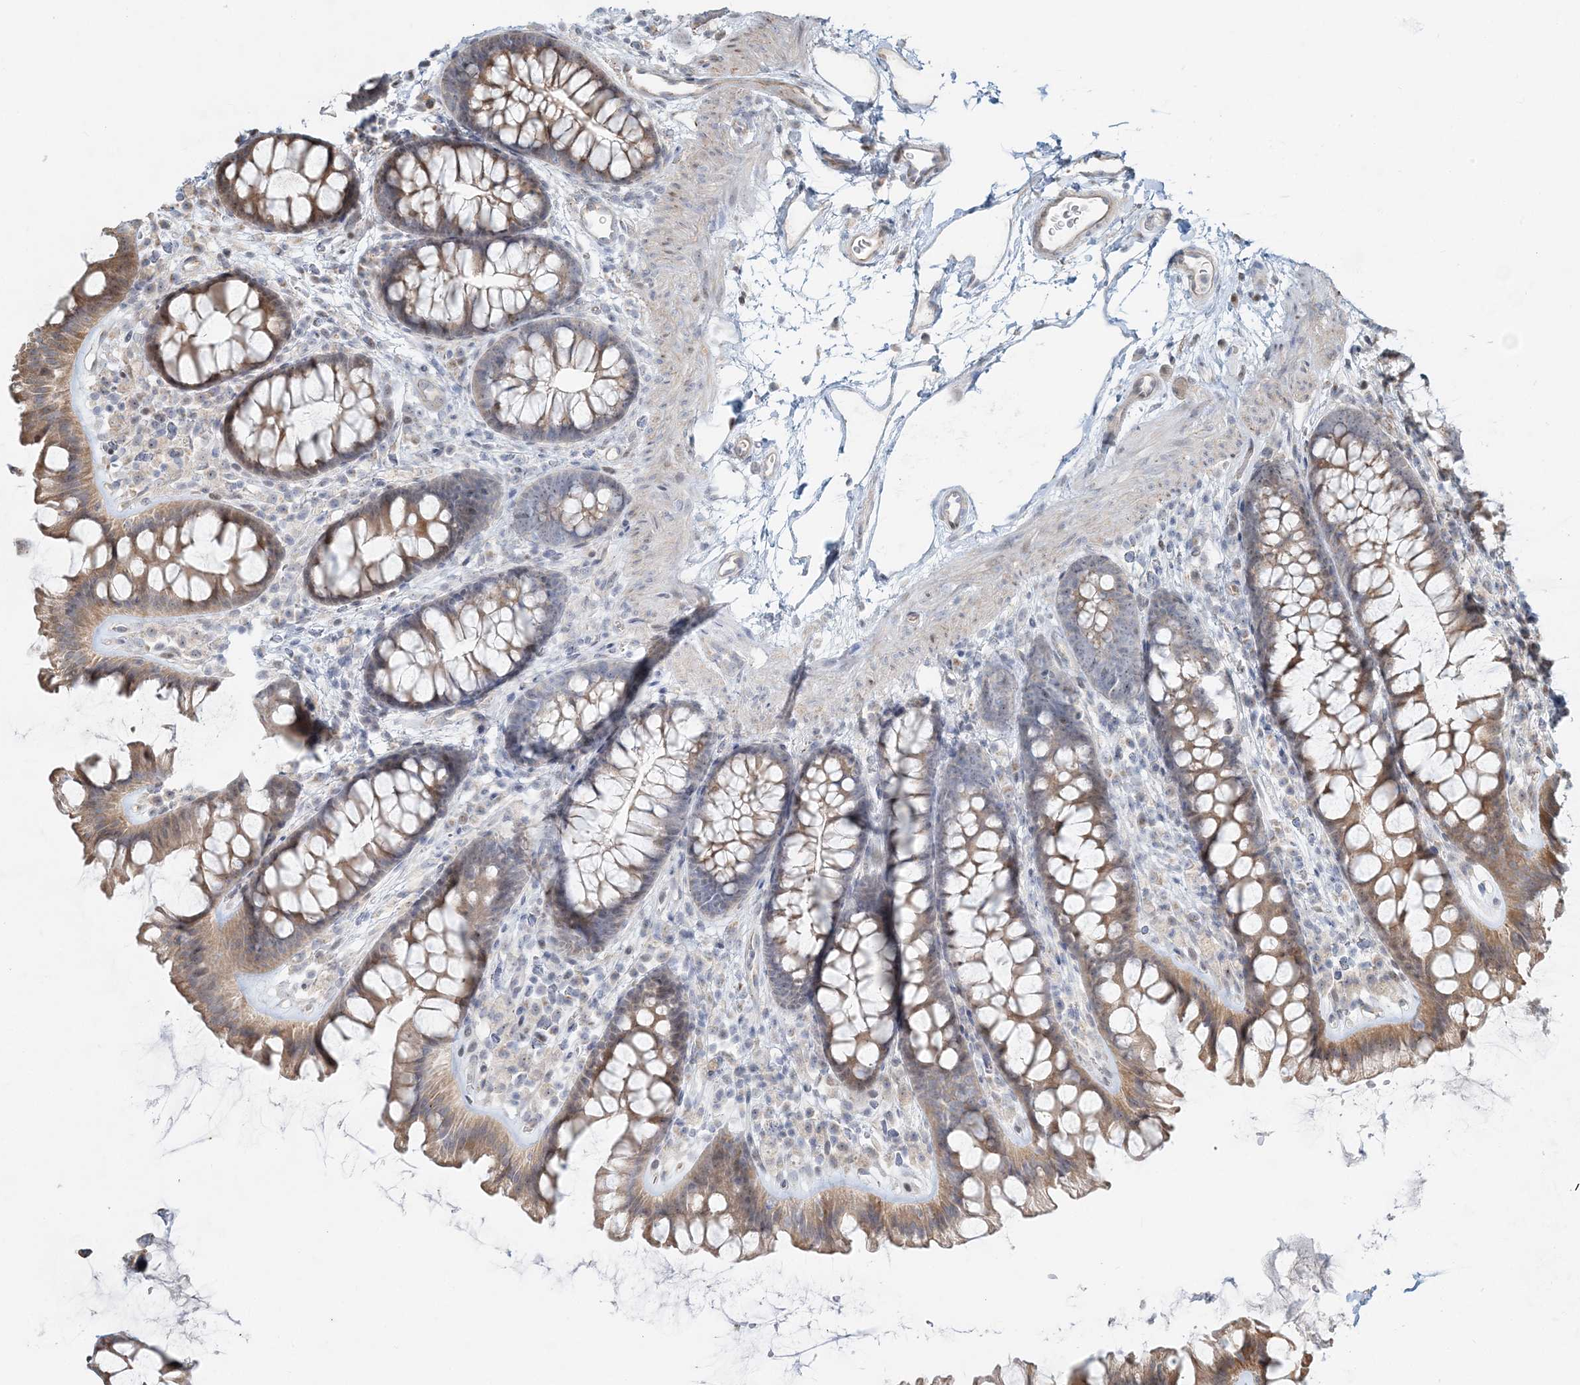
{"staining": {"intensity": "negative", "quantity": "none", "location": "none"}, "tissue": "colon", "cell_type": "Endothelial cells", "image_type": "normal", "snomed": [{"axis": "morphology", "description": "Normal tissue, NOS"}, {"axis": "topography", "description": "Colon"}], "caption": "A high-resolution image shows IHC staining of normal colon, which demonstrates no significant expression in endothelial cells. Brightfield microscopy of immunohistochemistry stained with DAB (3,3'-diaminobenzidine) (brown) and hematoxylin (blue), captured at high magnification.", "gene": "CXXC5", "patient": {"sex": "female", "age": 62}}